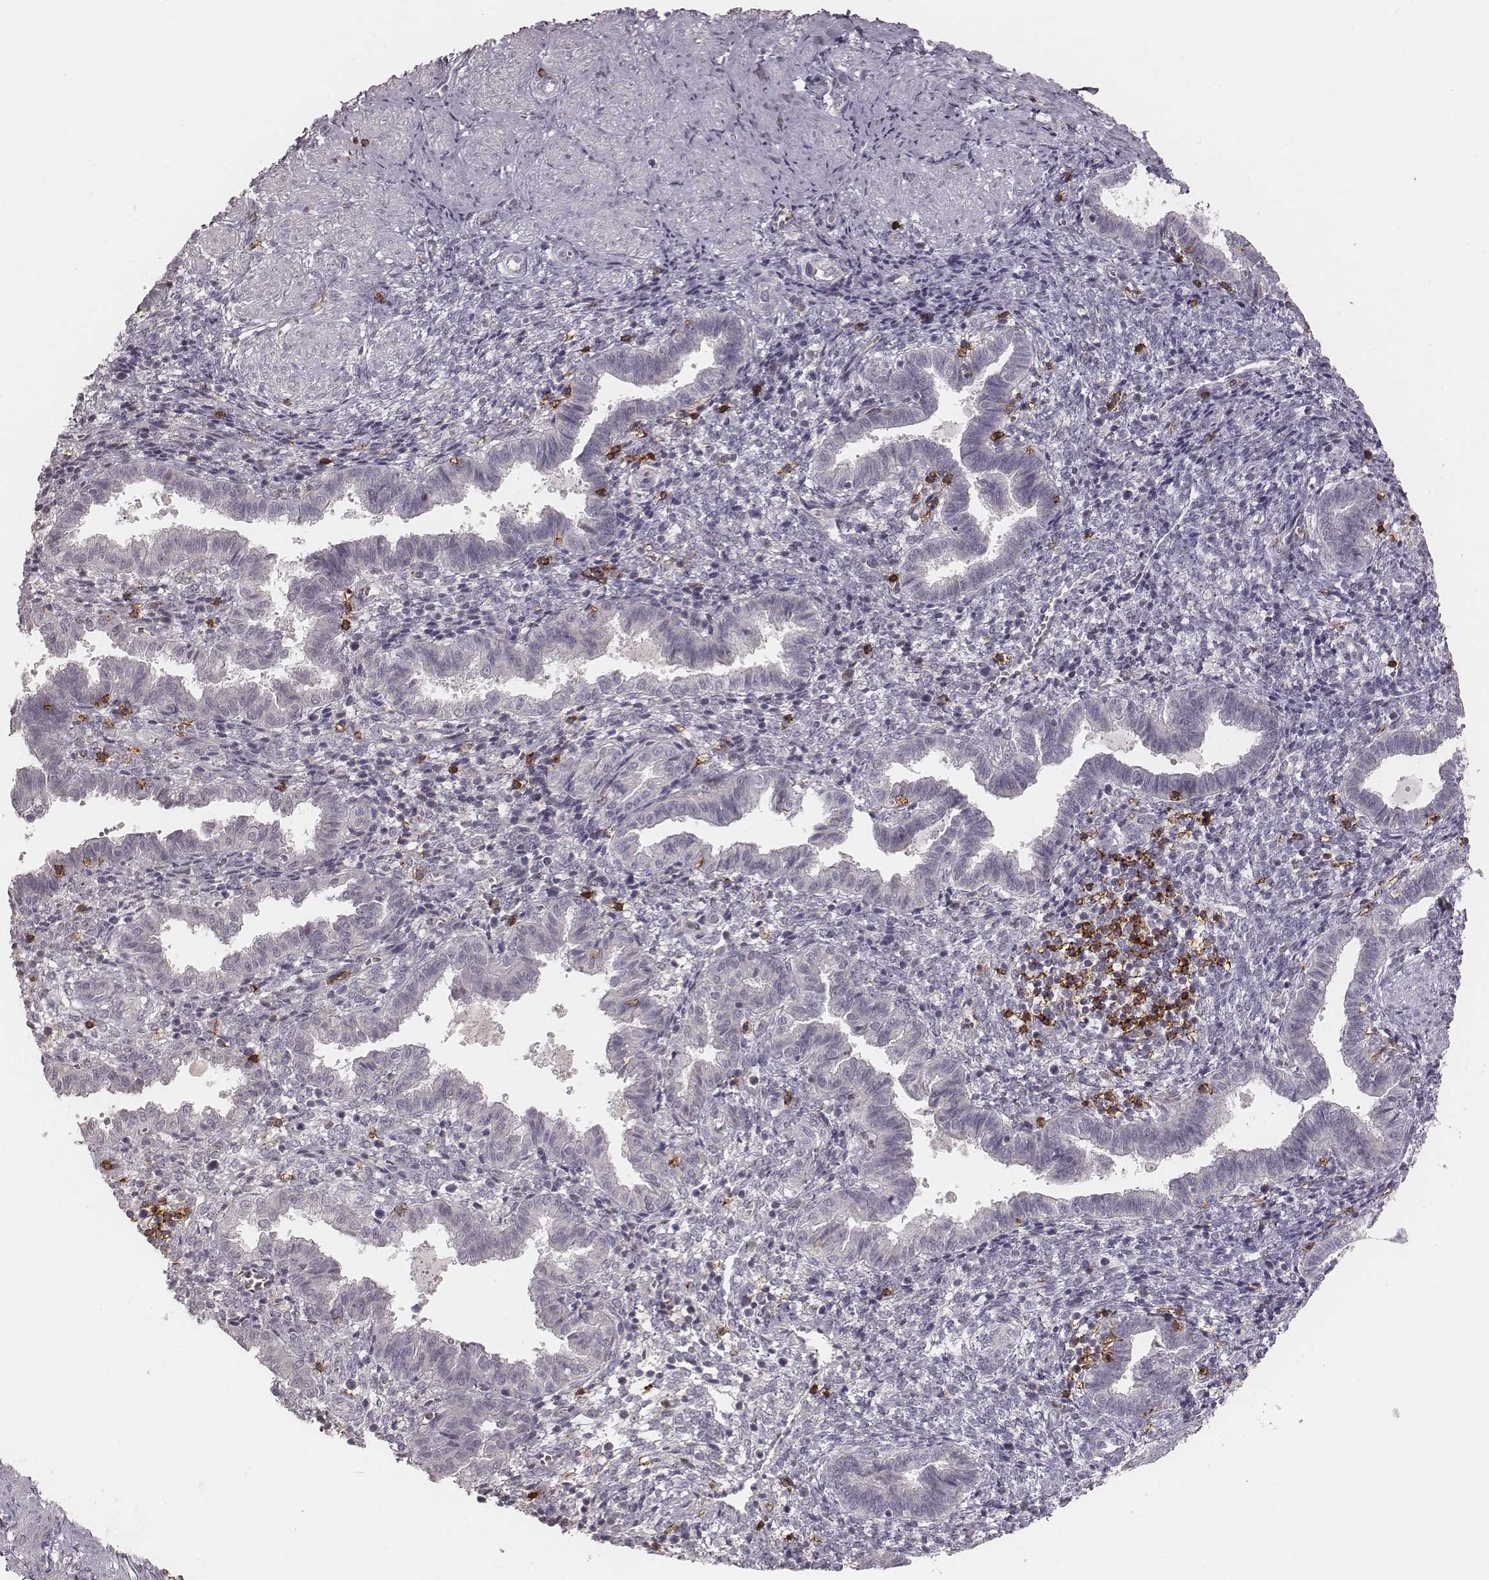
{"staining": {"intensity": "negative", "quantity": "none", "location": "none"}, "tissue": "endometrium", "cell_type": "Cells in endometrial stroma", "image_type": "normal", "snomed": [{"axis": "morphology", "description": "Normal tissue, NOS"}, {"axis": "topography", "description": "Endometrium"}], "caption": "The micrograph demonstrates no staining of cells in endometrial stroma in benign endometrium.", "gene": "CD8A", "patient": {"sex": "female", "age": 37}}